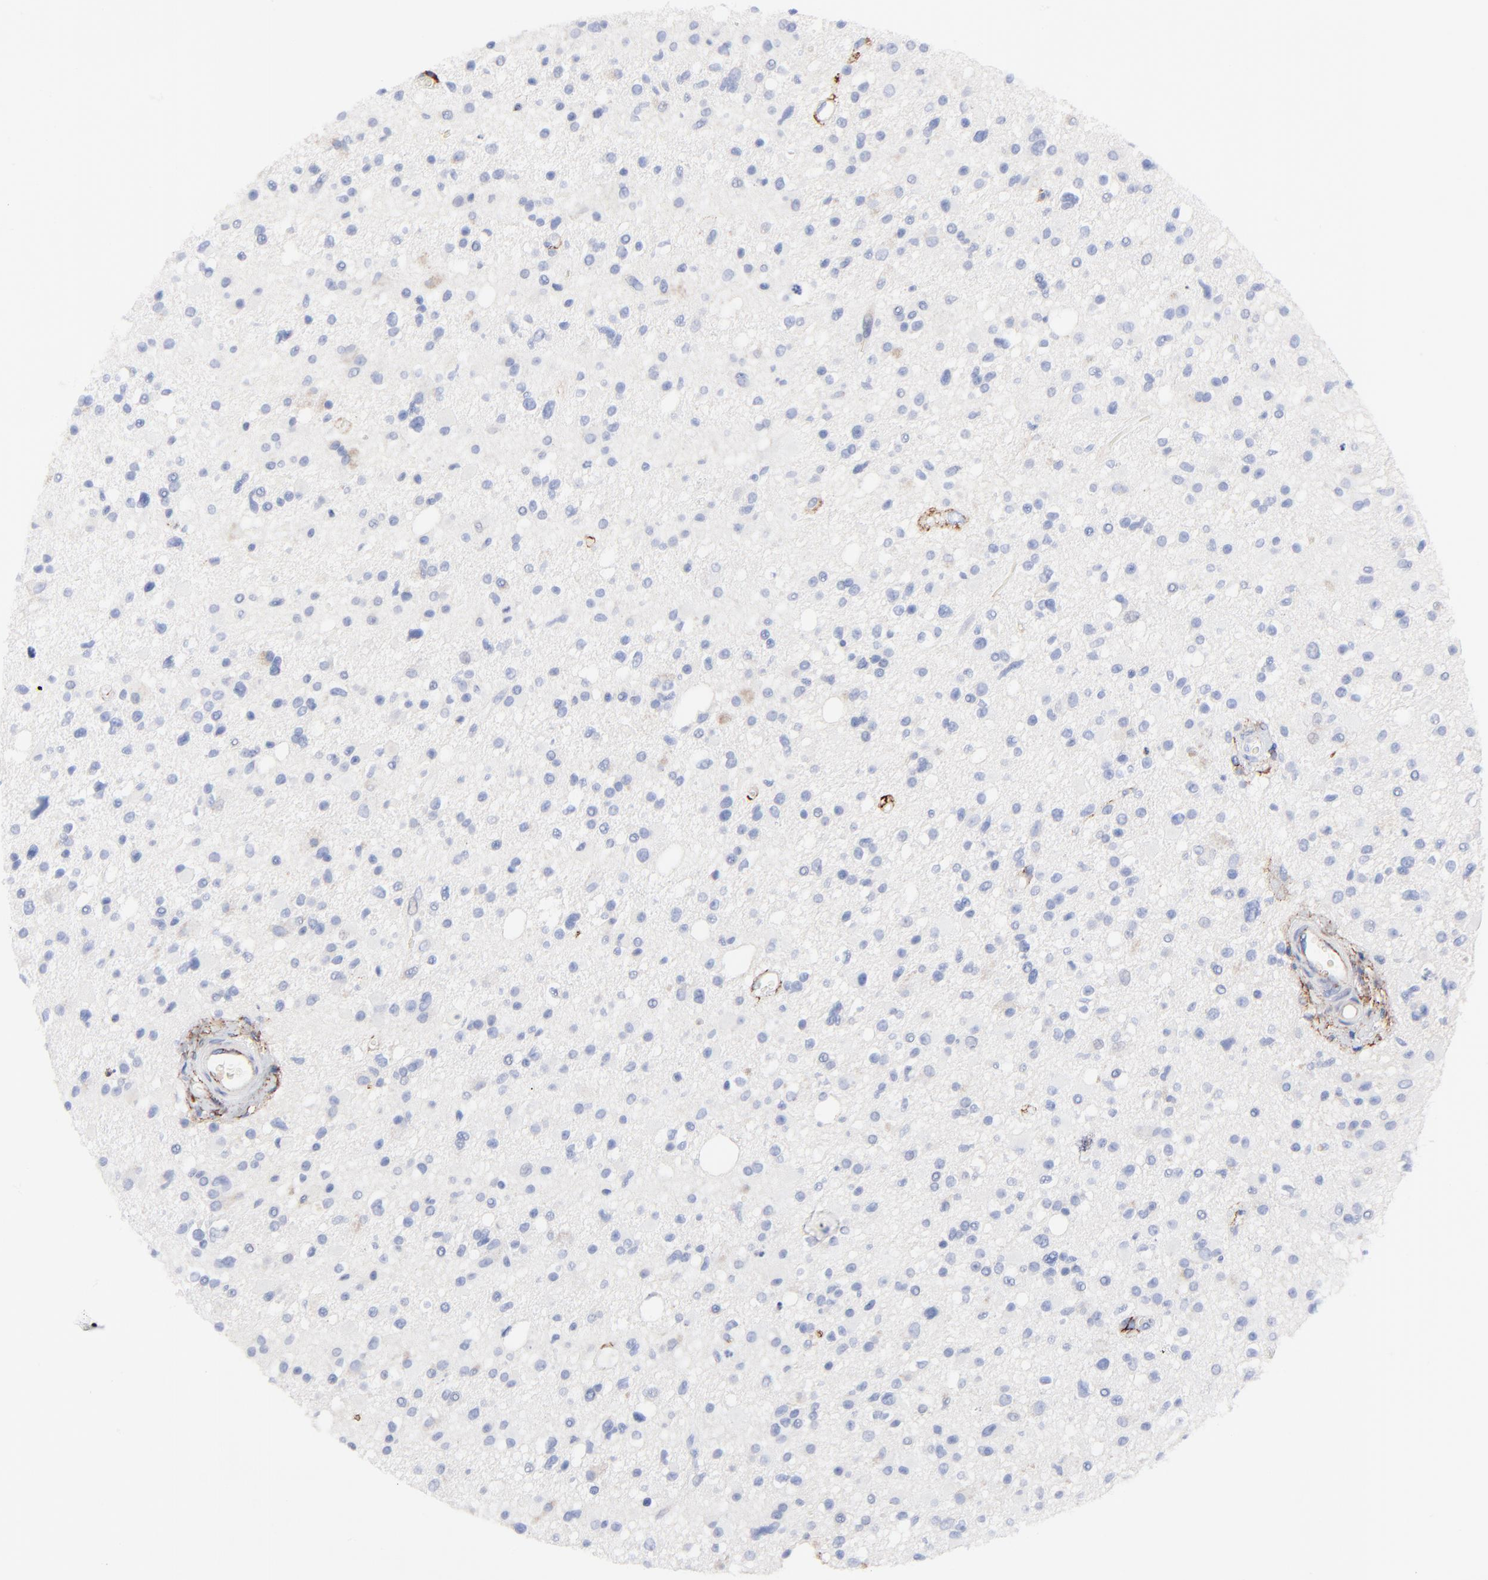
{"staining": {"intensity": "negative", "quantity": "none", "location": "none"}, "tissue": "glioma", "cell_type": "Tumor cells", "image_type": "cancer", "snomed": [{"axis": "morphology", "description": "Glioma, malignant, High grade"}, {"axis": "topography", "description": "Brain"}], "caption": "DAB immunohistochemical staining of glioma shows no significant staining in tumor cells.", "gene": "FBLN2", "patient": {"sex": "male", "age": 33}}